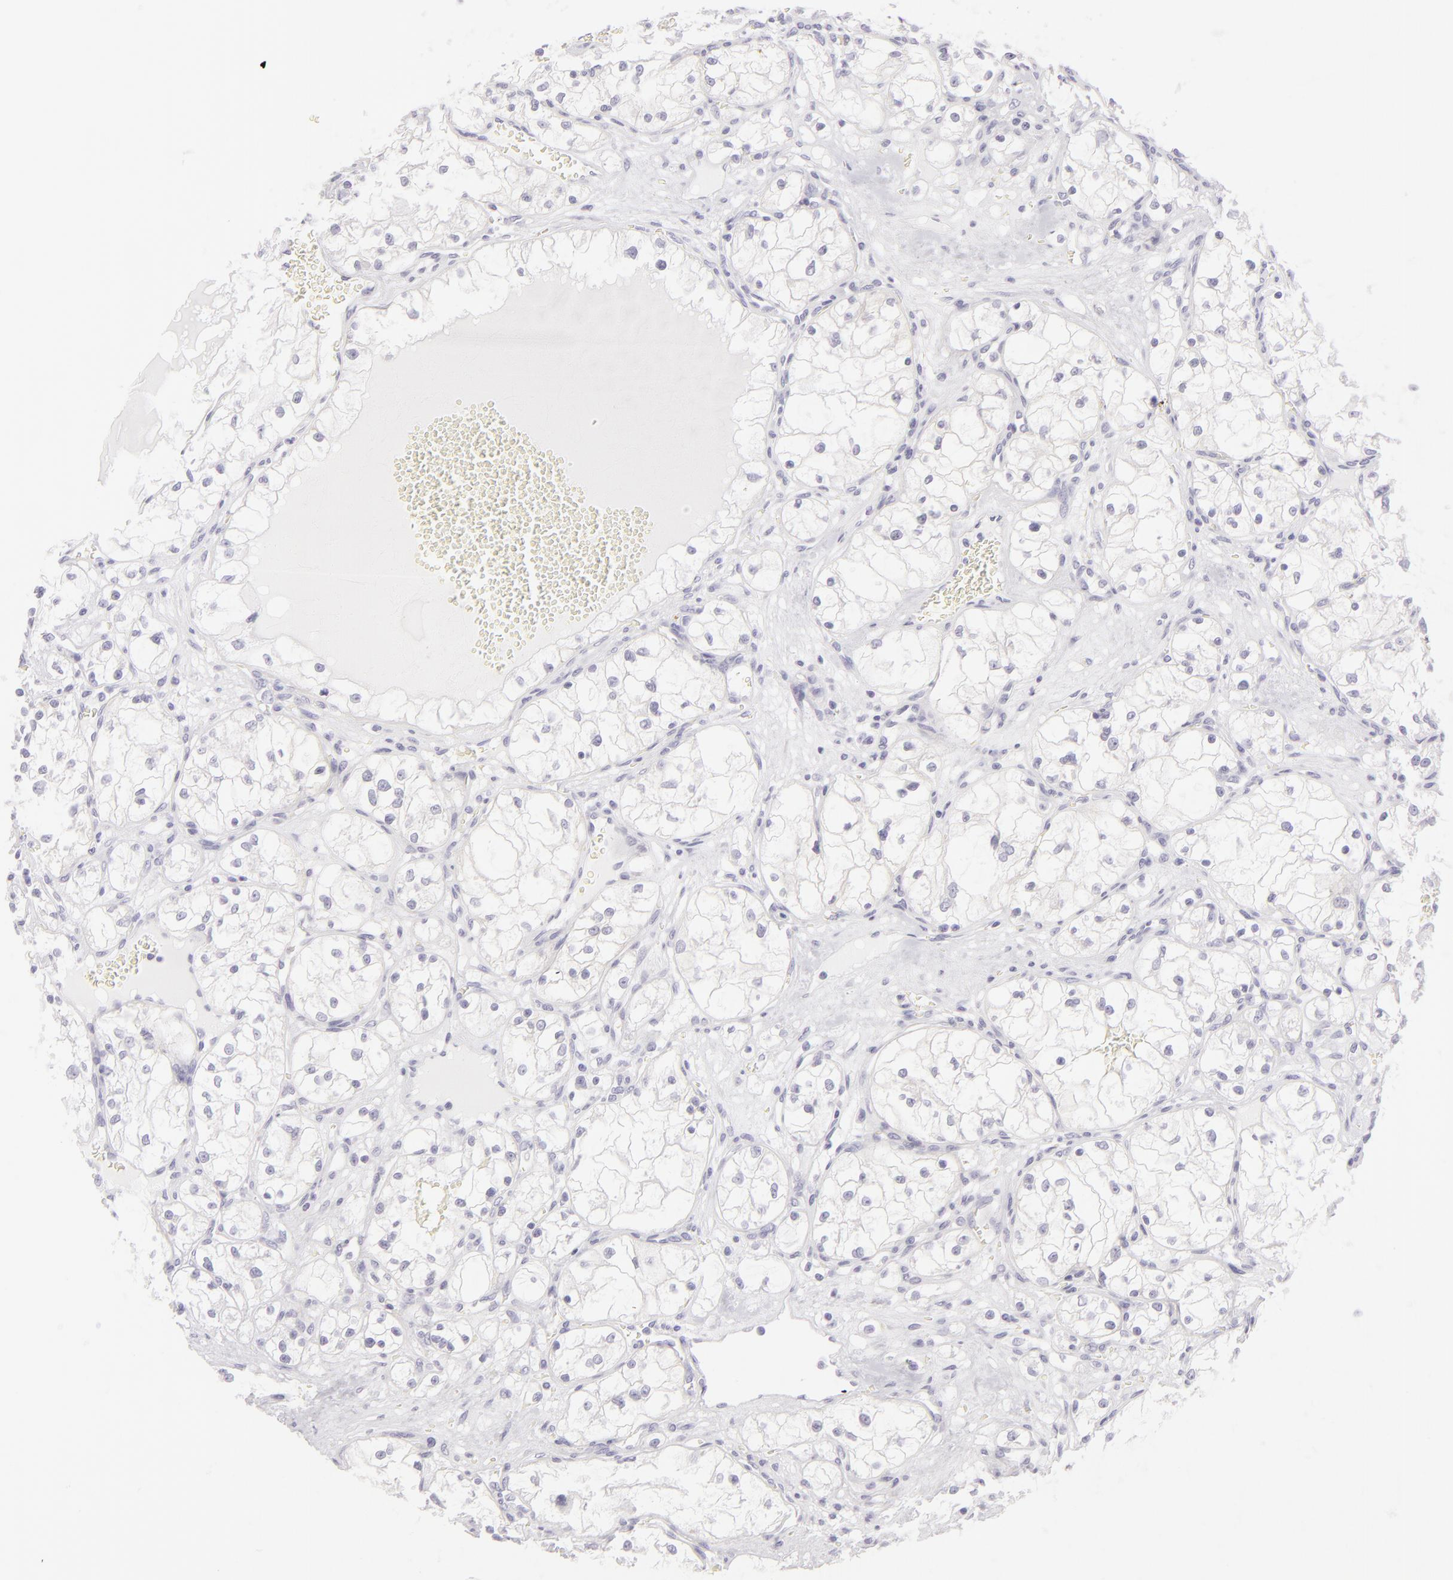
{"staining": {"intensity": "negative", "quantity": "none", "location": "none"}, "tissue": "renal cancer", "cell_type": "Tumor cells", "image_type": "cancer", "snomed": [{"axis": "morphology", "description": "Adenocarcinoma, NOS"}, {"axis": "topography", "description": "Kidney"}], "caption": "Image shows no protein positivity in tumor cells of renal adenocarcinoma tissue.", "gene": "DLG4", "patient": {"sex": "male", "age": 61}}